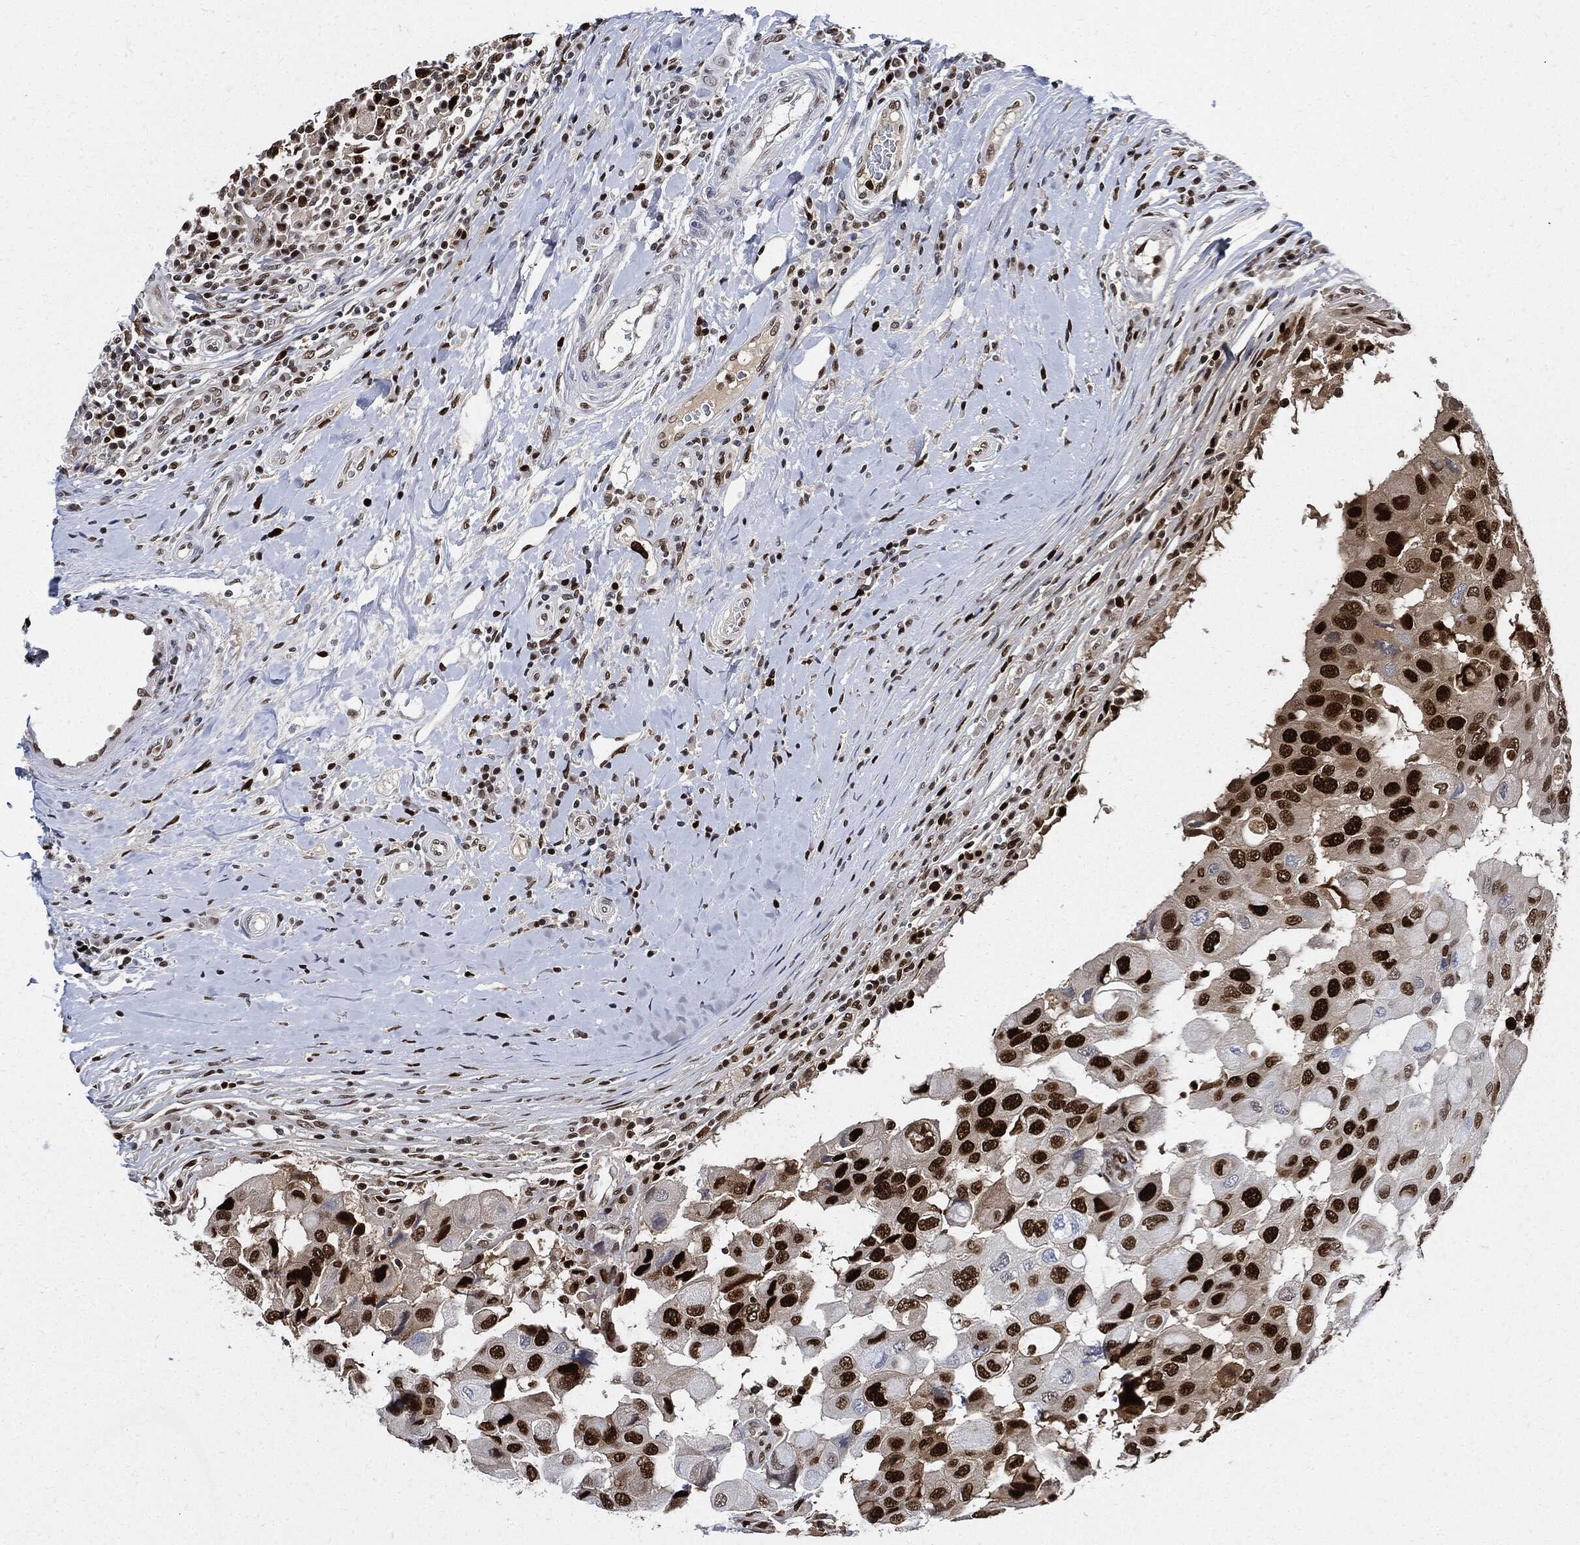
{"staining": {"intensity": "strong", "quantity": ">75%", "location": "cytoplasmic/membranous,nuclear"}, "tissue": "breast cancer", "cell_type": "Tumor cells", "image_type": "cancer", "snomed": [{"axis": "morphology", "description": "Duct carcinoma"}, {"axis": "topography", "description": "Breast"}], "caption": "Breast infiltrating ductal carcinoma tissue reveals strong cytoplasmic/membranous and nuclear positivity in about >75% of tumor cells", "gene": "PCNA", "patient": {"sex": "female", "age": 27}}